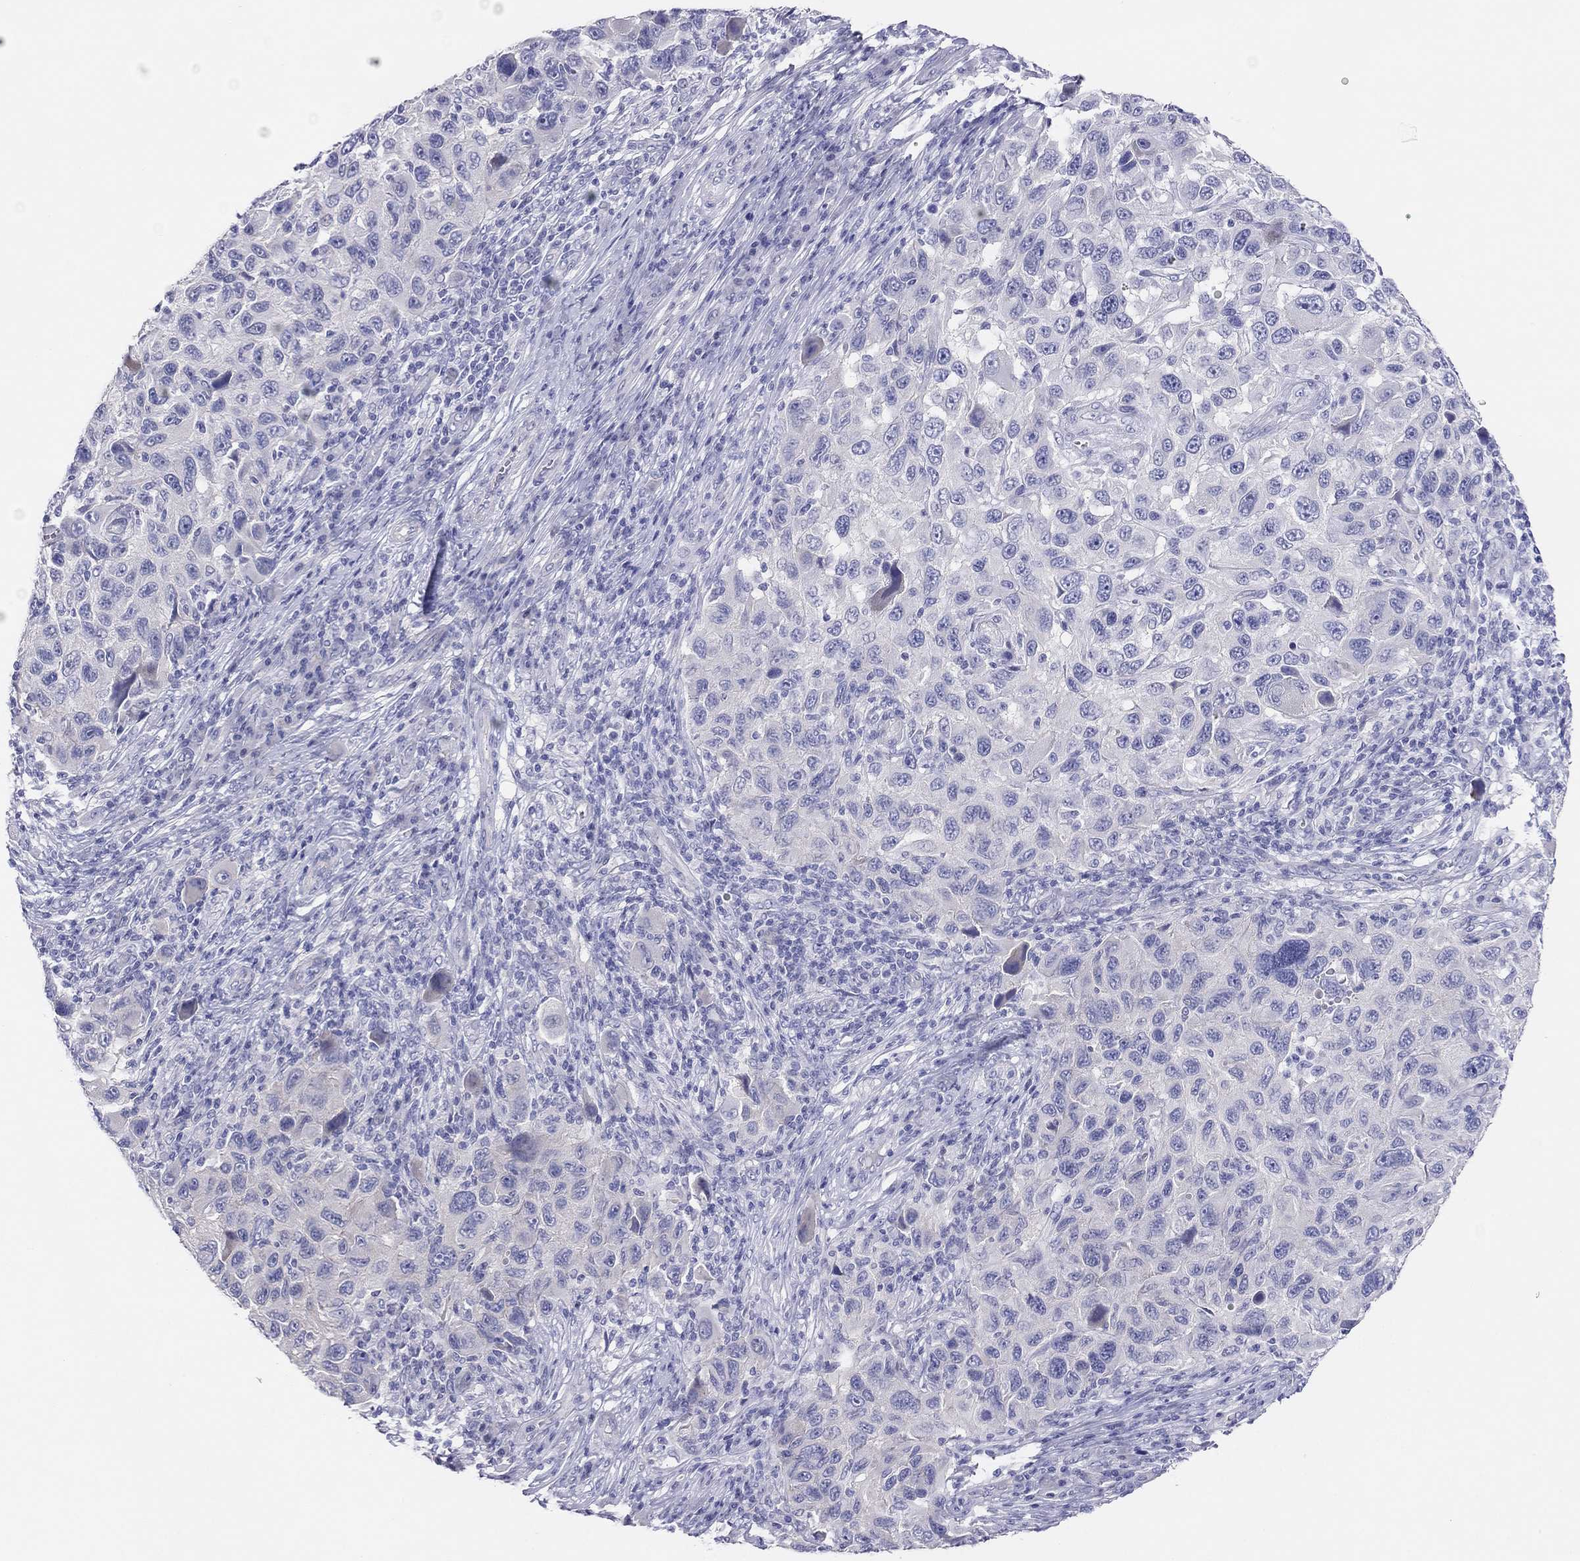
{"staining": {"intensity": "negative", "quantity": "none", "location": "none"}, "tissue": "melanoma", "cell_type": "Tumor cells", "image_type": "cancer", "snomed": [{"axis": "morphology", "description": "Malignant melanoma, NOS"}, {"axis": "topography", "description": "Skin"}], "caption": "DAB (3,3'-diaminobenzidine) immunohistochemical staining of human malignant melanoma demonstrates no significant expression in tumor cells.", "gene": "MGAT4C", "patient": {"sex": "male", "age": 53}}